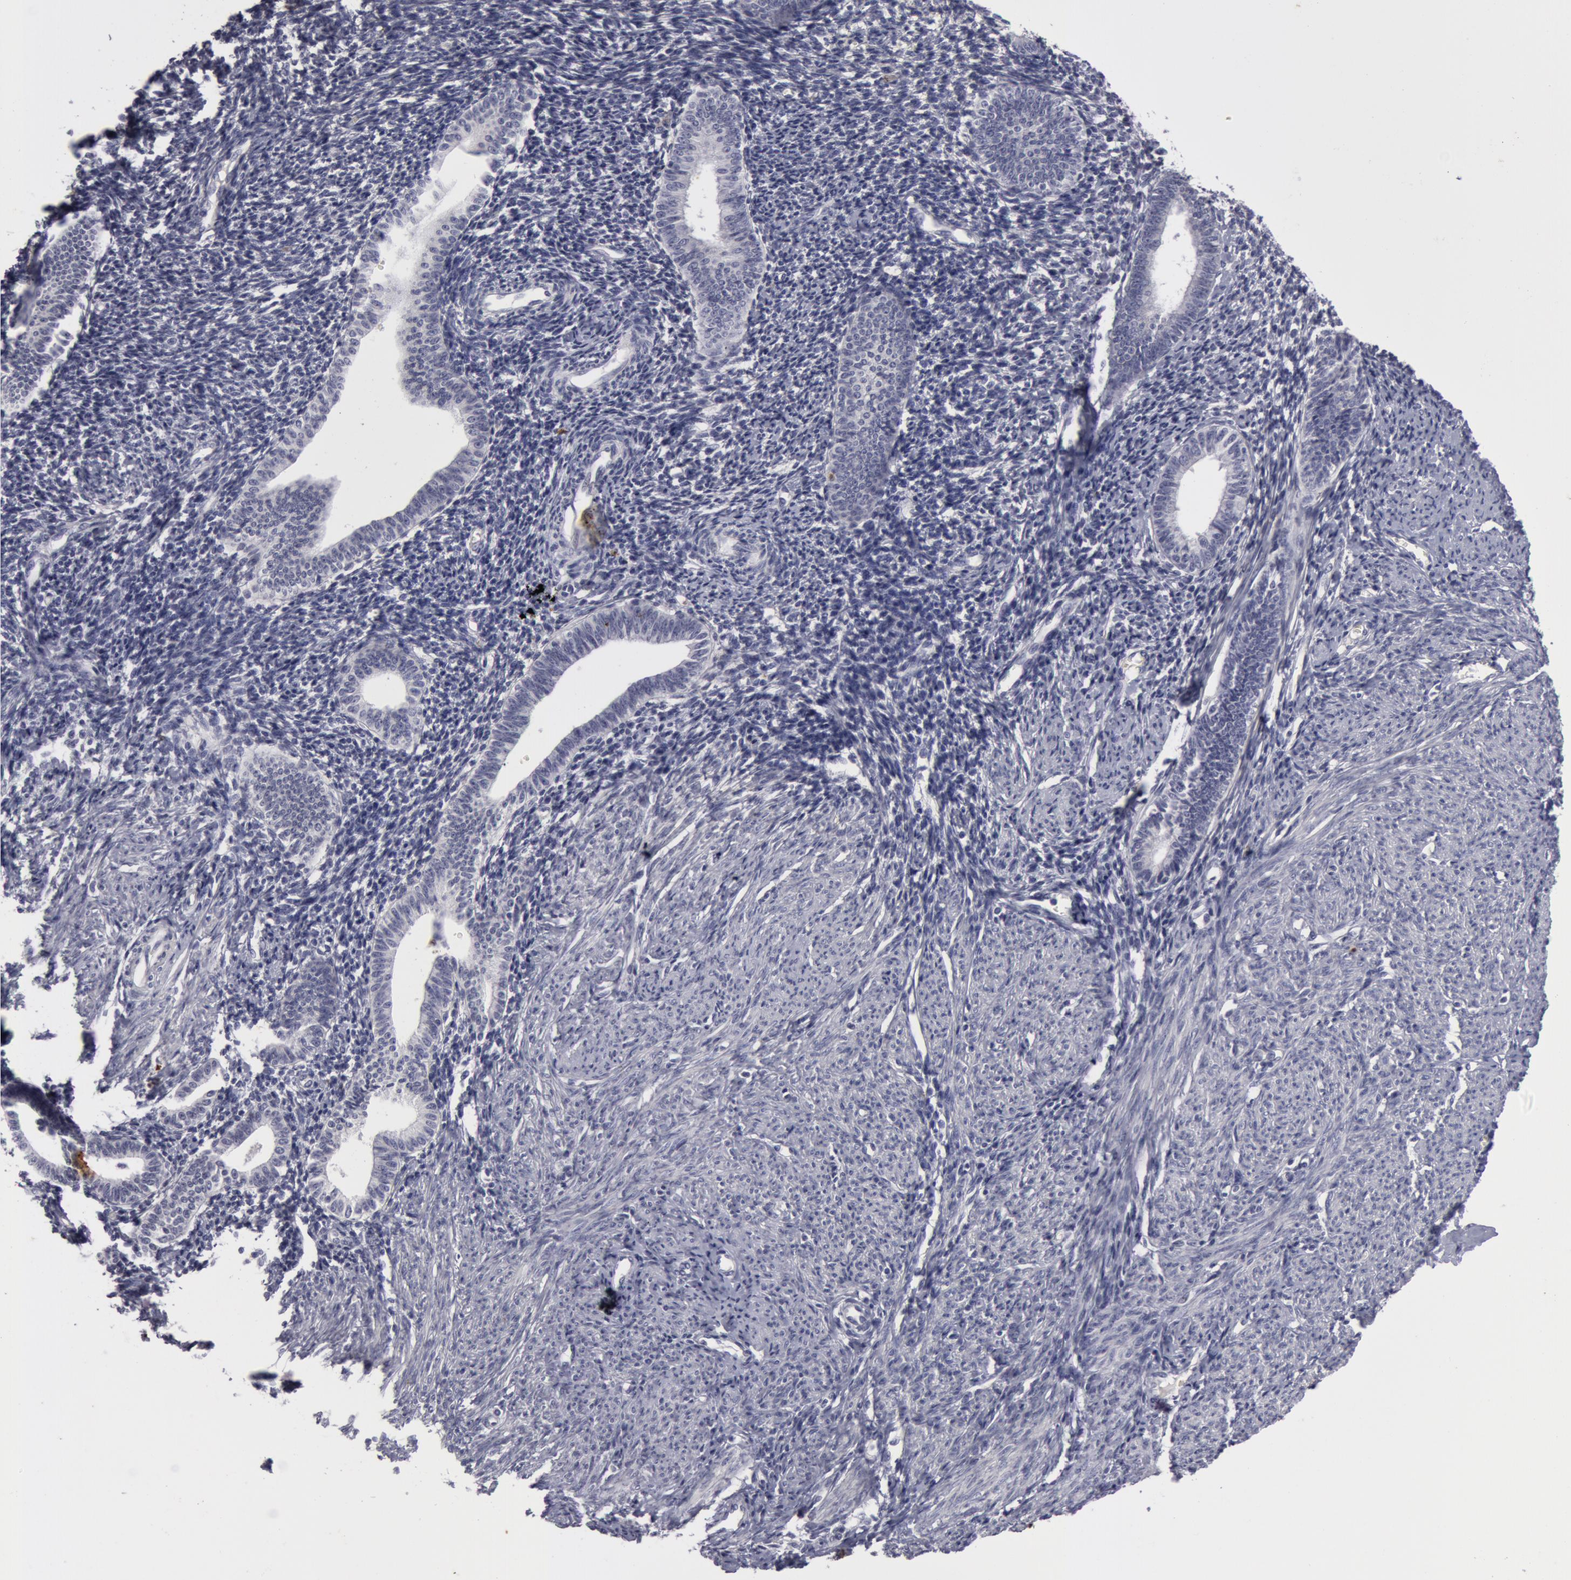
{"staining": {"intensity": "negative", "quantity": "none", "location": "none"}, "tissue": "endometrium", "cell_type": "Cells in endometrial stroma", "image_type": "normal", "snomed": [{"axis": "morphology", "description": "Normal tissue, NOS"}, {"axis": "topography", "description": "Endometrium"}], "caption": "Immunohistochemistry histopathology image of unremarkable human endometrium stained for a protein (brown), which displays no expression in cells in endometrial stroma. (Immunohistochemistry (ihc), brightfield microscopy, high magnification).", "gene": "NLGN4X", "patient": {"sex": "female", "age": 52}}